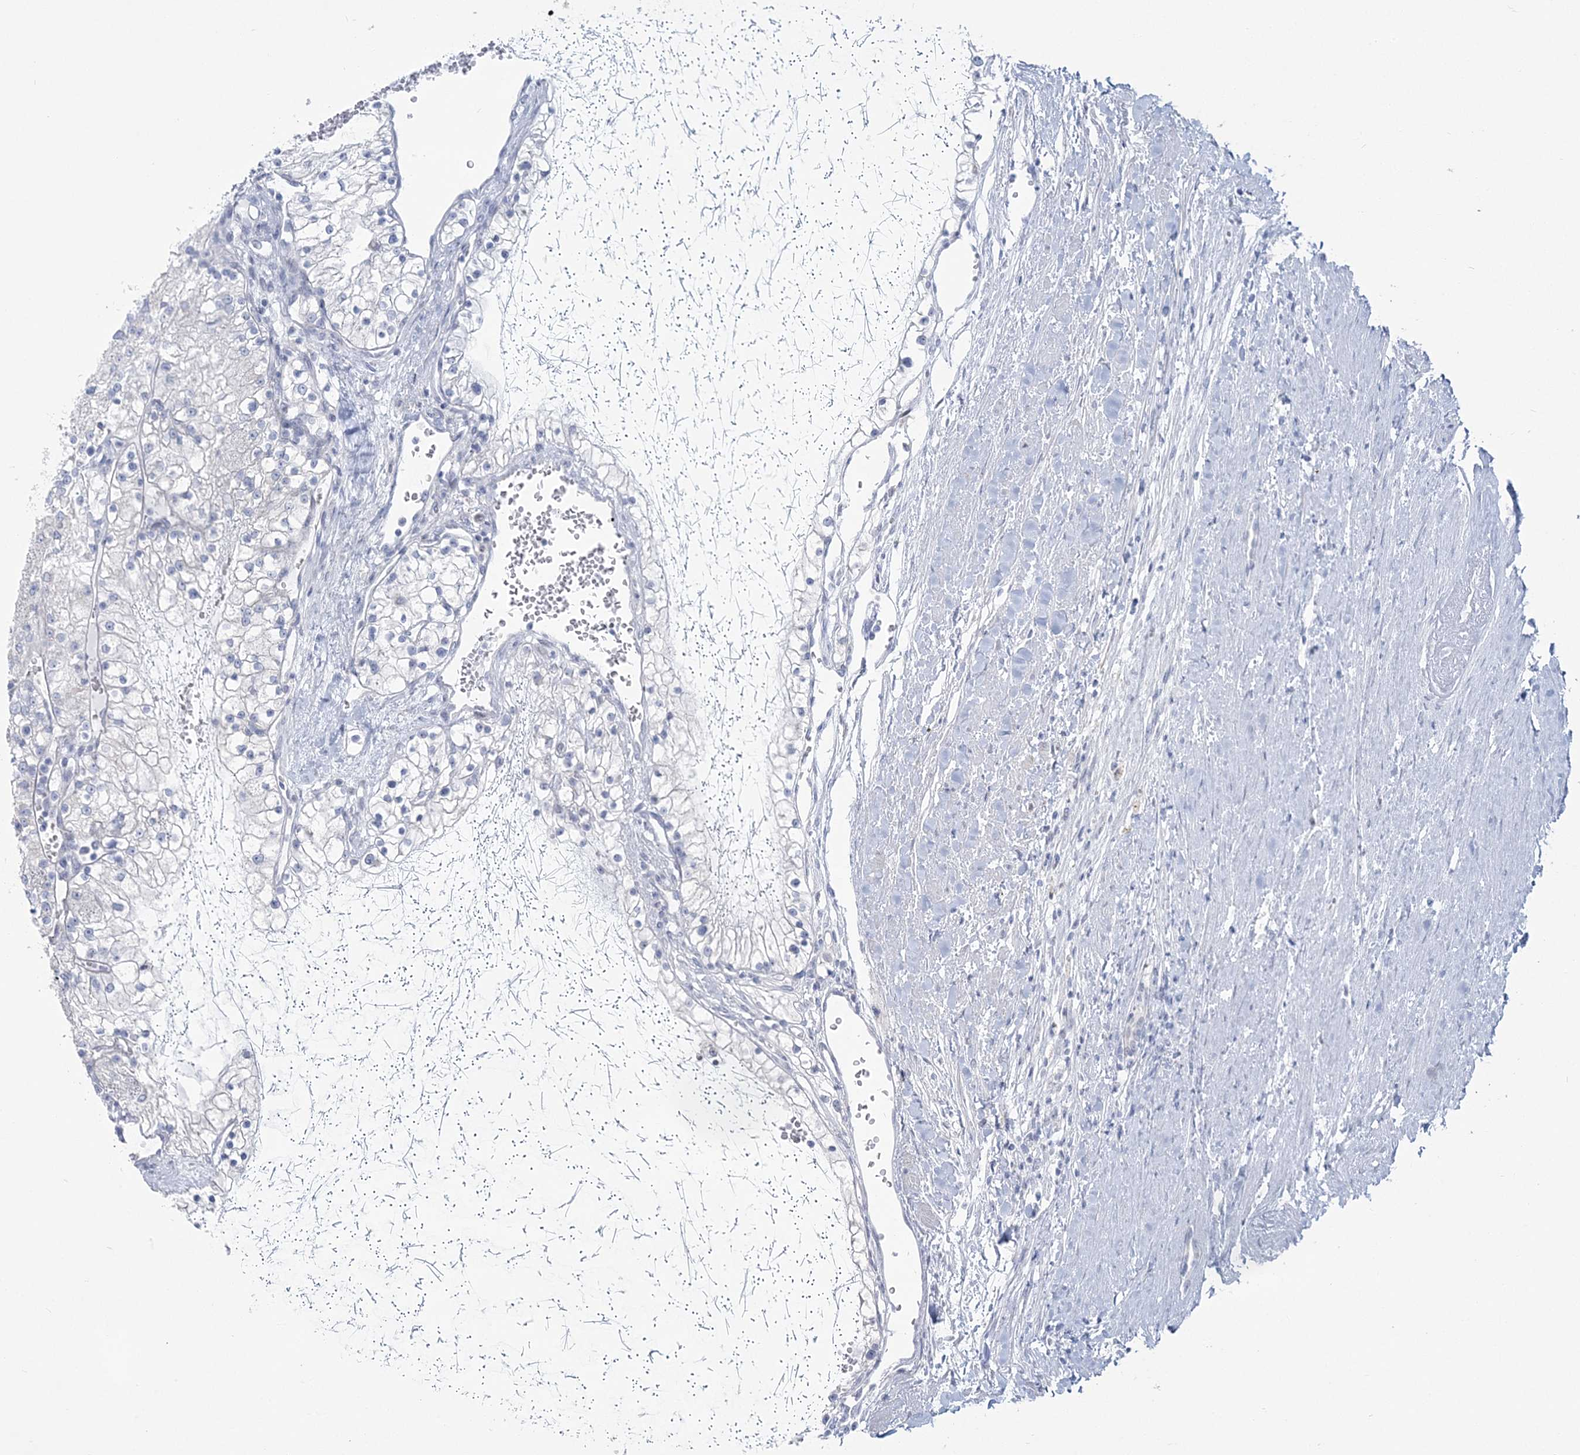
{"staining": {"intensity": "negative", "quantity": "none", "location": "none"}, "tissue": "renal cancer", "cell_type": "Tumor cells", "image_type": "cancer", "snomed": [{"axis": "morphology", "description": "Normal tissue, NOS"}, {"axis": "morphology", "description": "Adenocarcinoma, NOS"}, {"axis": "topography", "description": "Kidney"}], "caption": "DAB (3,3'-diaminobenzidine) immunohistochemical staining of human renal cancer displays no significant expression in tumor cells.", "gene": "ZNF843", "patient": {"sex": "male", "age": 68}}